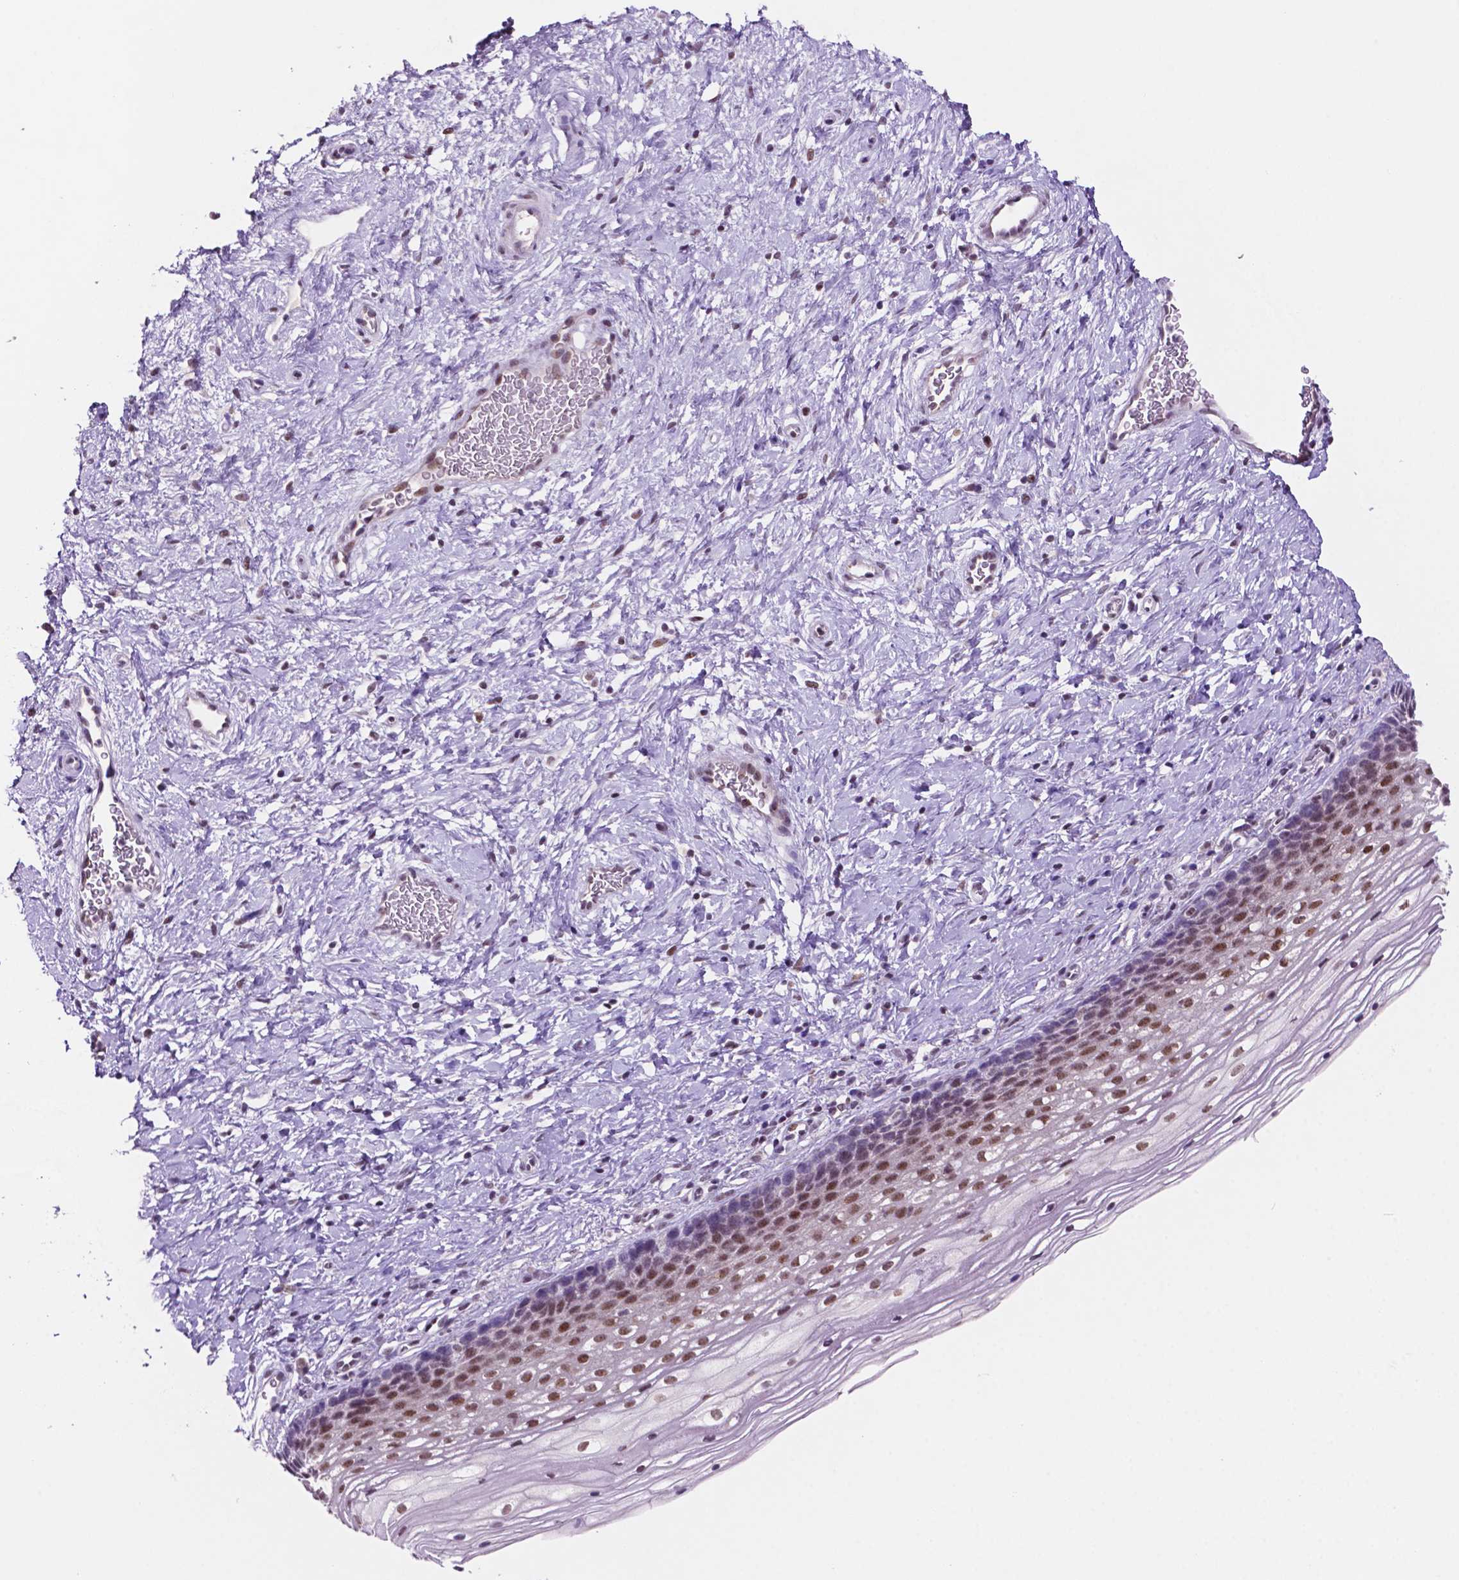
{"staining": {"intensity": "negative", "quantity": "none", "location": "none"}, "tissue": "cervix", "cell_type": "Glandular cells", "image_type": "normal", "snomed": [{"axis": "morphology", "description": "Normal tissue, NOS"}, {"axis": "topography", "description": "Cervix"}], "caption": "An immunohistochemistry (IHC) photomicrograph of unremarkable cervix is shown. There is no staining in glandular cells of cervix.", "gene": "NCOR1", "patient": {"sex": "female", "age": 34}}